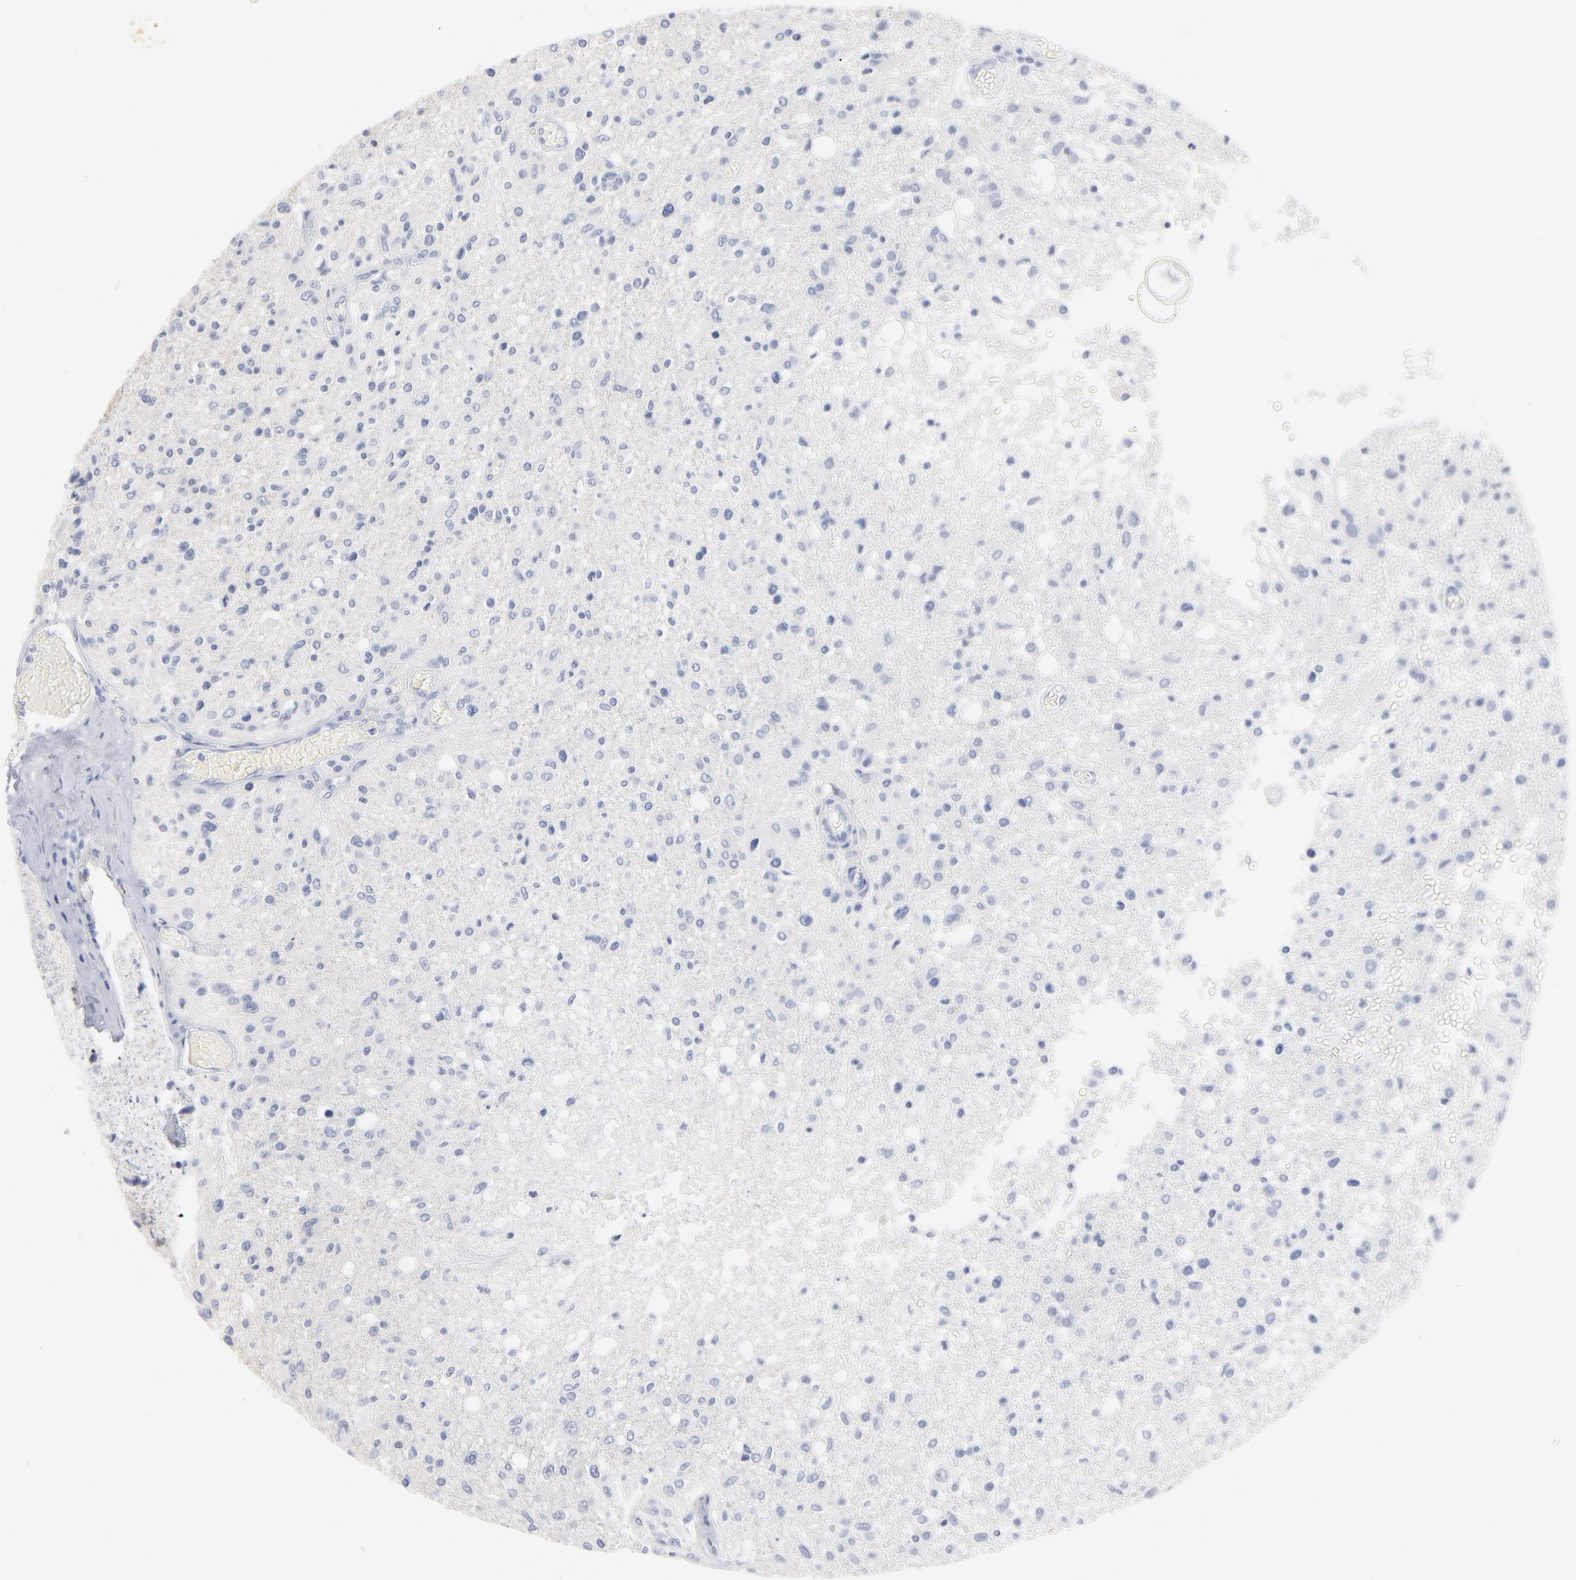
{"staining": {"intensity": "negative", "quantity": "none", "location": "none"}, "tissue": "glioma", "cell_type": "Tumor cells", "image_type": "cancer", "snomed": [{"axis": "morphology", "description": "Glioma, malignant, High grade"}, {"axis": "topography", "description": "Cerebral cortex"}], "caption": "DAB immunohistochemical staining of human high-grade glioma (malignant) displays no significant expression in tumor cells. Nuclei are stained in blue.", "gene": "AGTR1", "patient": {"sex": "male", "age": 76}}